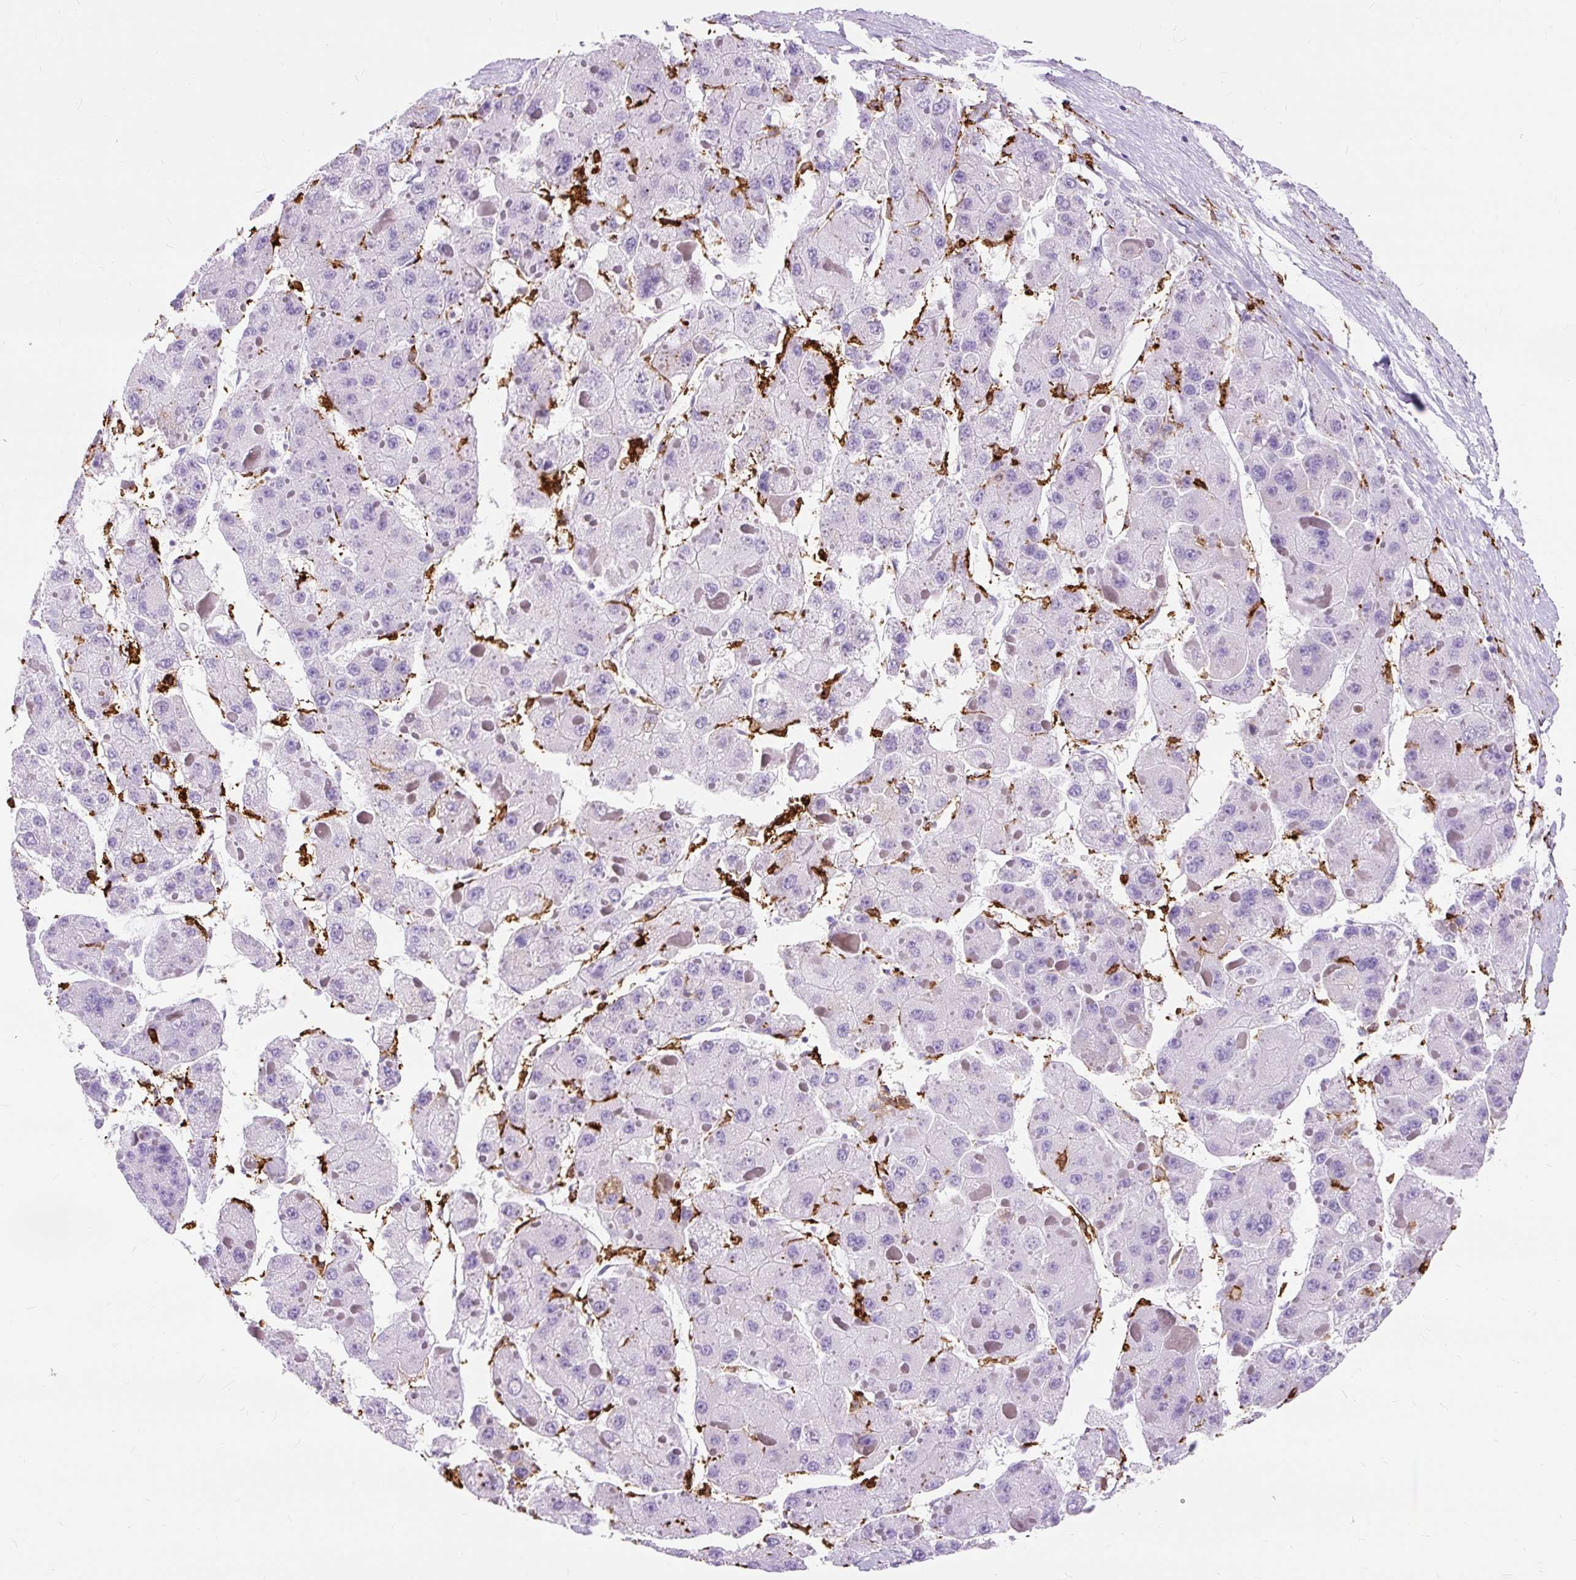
{"staining": {"intensity": "negative", "quantity": "none", "location": "none"}, "tissue": "liver cancer", "cell_type": "Tumor cells", "image_type": "cancer", "snomed": [{"axis": "morphology", "description": "Carcinoma, Hepatocellular, NOS"}, {"axis": "topography", "description": "Liver"}], "caption": "An image of human liver cancer (hepatocellular carcinoma) is negative for staining in tumor cells.", "gene": "HLA-DRA", "patient": {"sex": "female", "age": 73}}